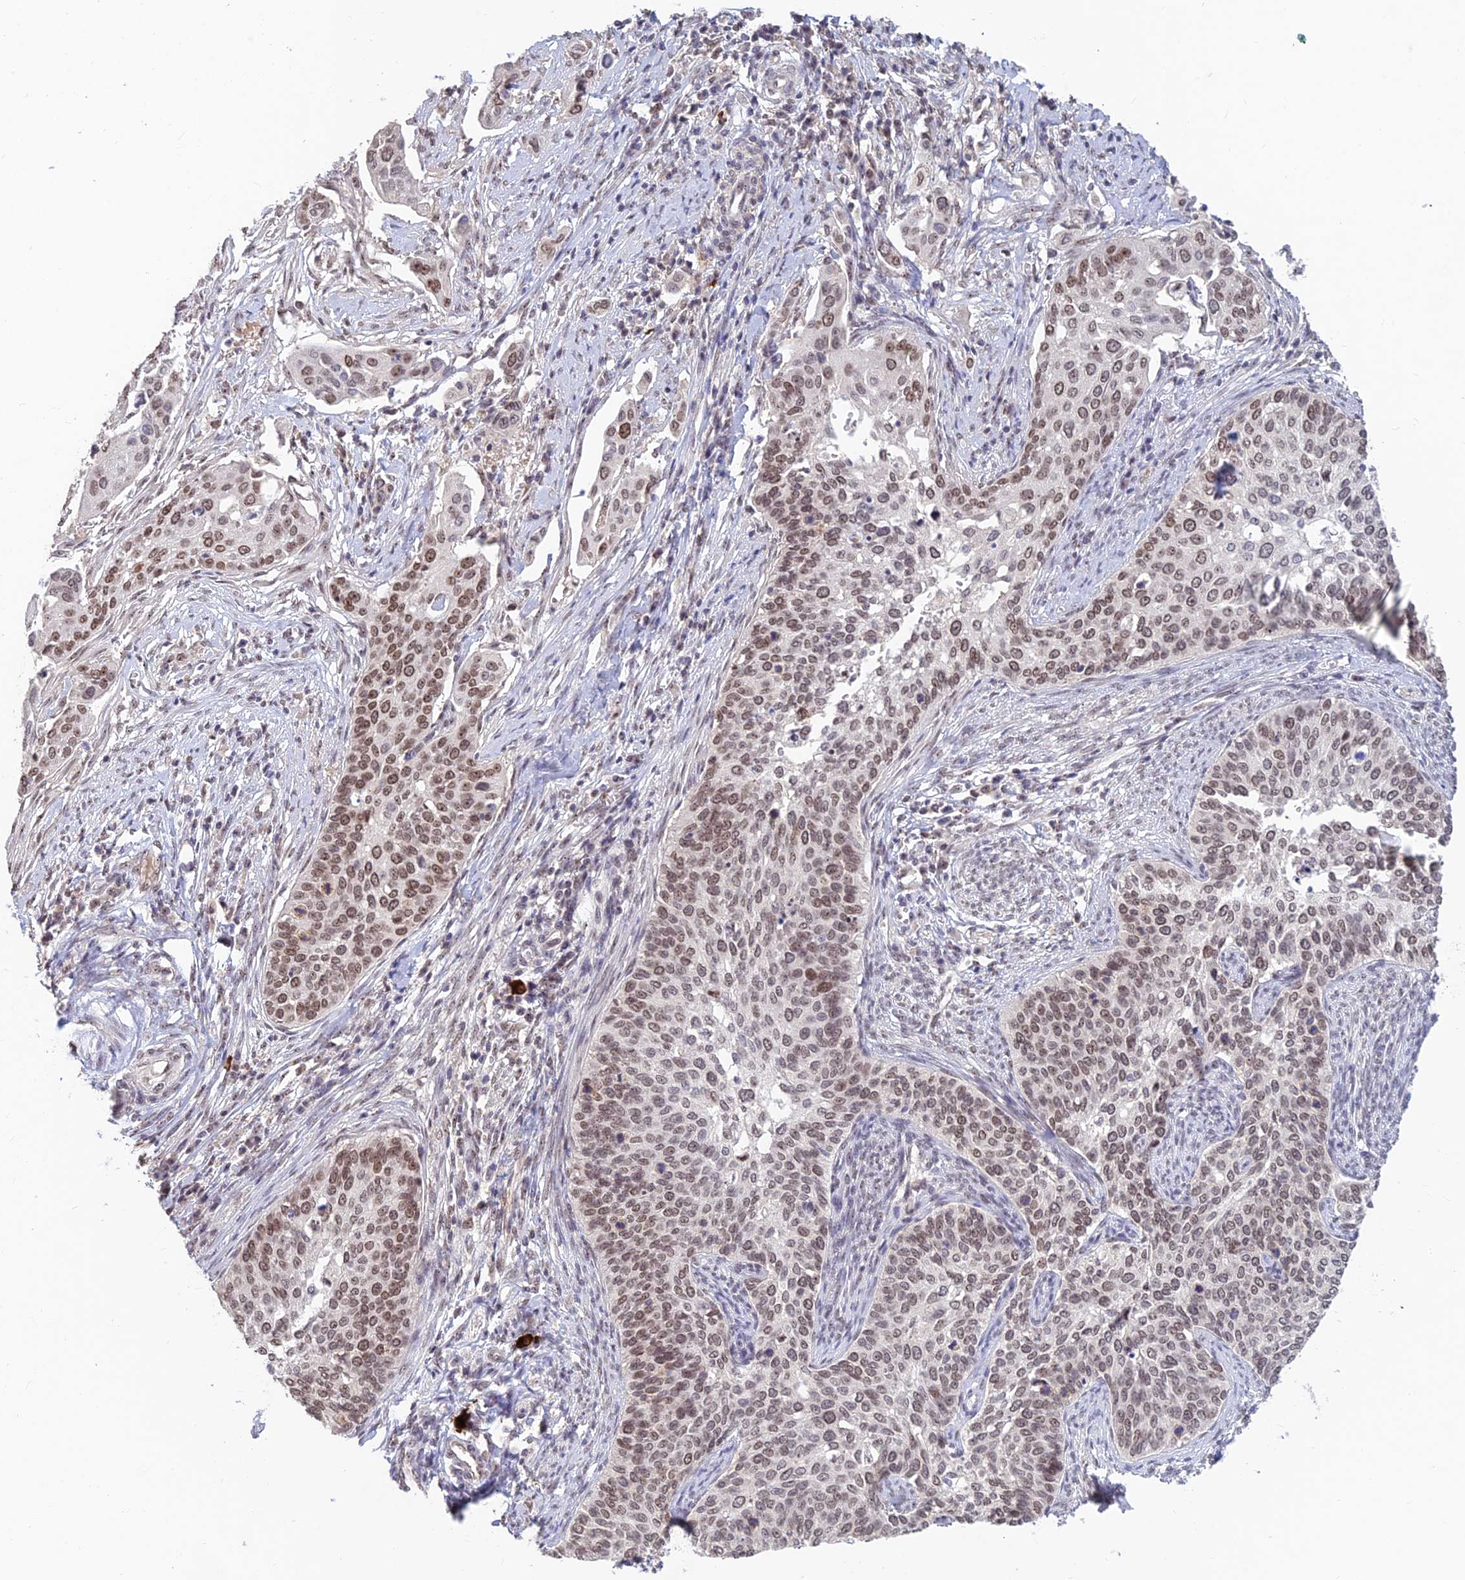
{"staining": {"intensity": "moderate", "quantity": "25%-75%", "location": "nuclear"}, "tissue": "cervical cancer", "cell_type": "Tumor cells", "image_type": "cancer", "snomed": [{"axis": "morphology", "description": "Squamous cell carcinoma, NOS"}, {"axis": "topography", "description": "Cervix"}], "caption": "Cervical squamous cell carcinoma tissue demonstrates moderate nuclear positivity in approximately 25%-75% of tumor cells", "gene": "POLR1G", "patient": {"sex": "female", "age": 44}}